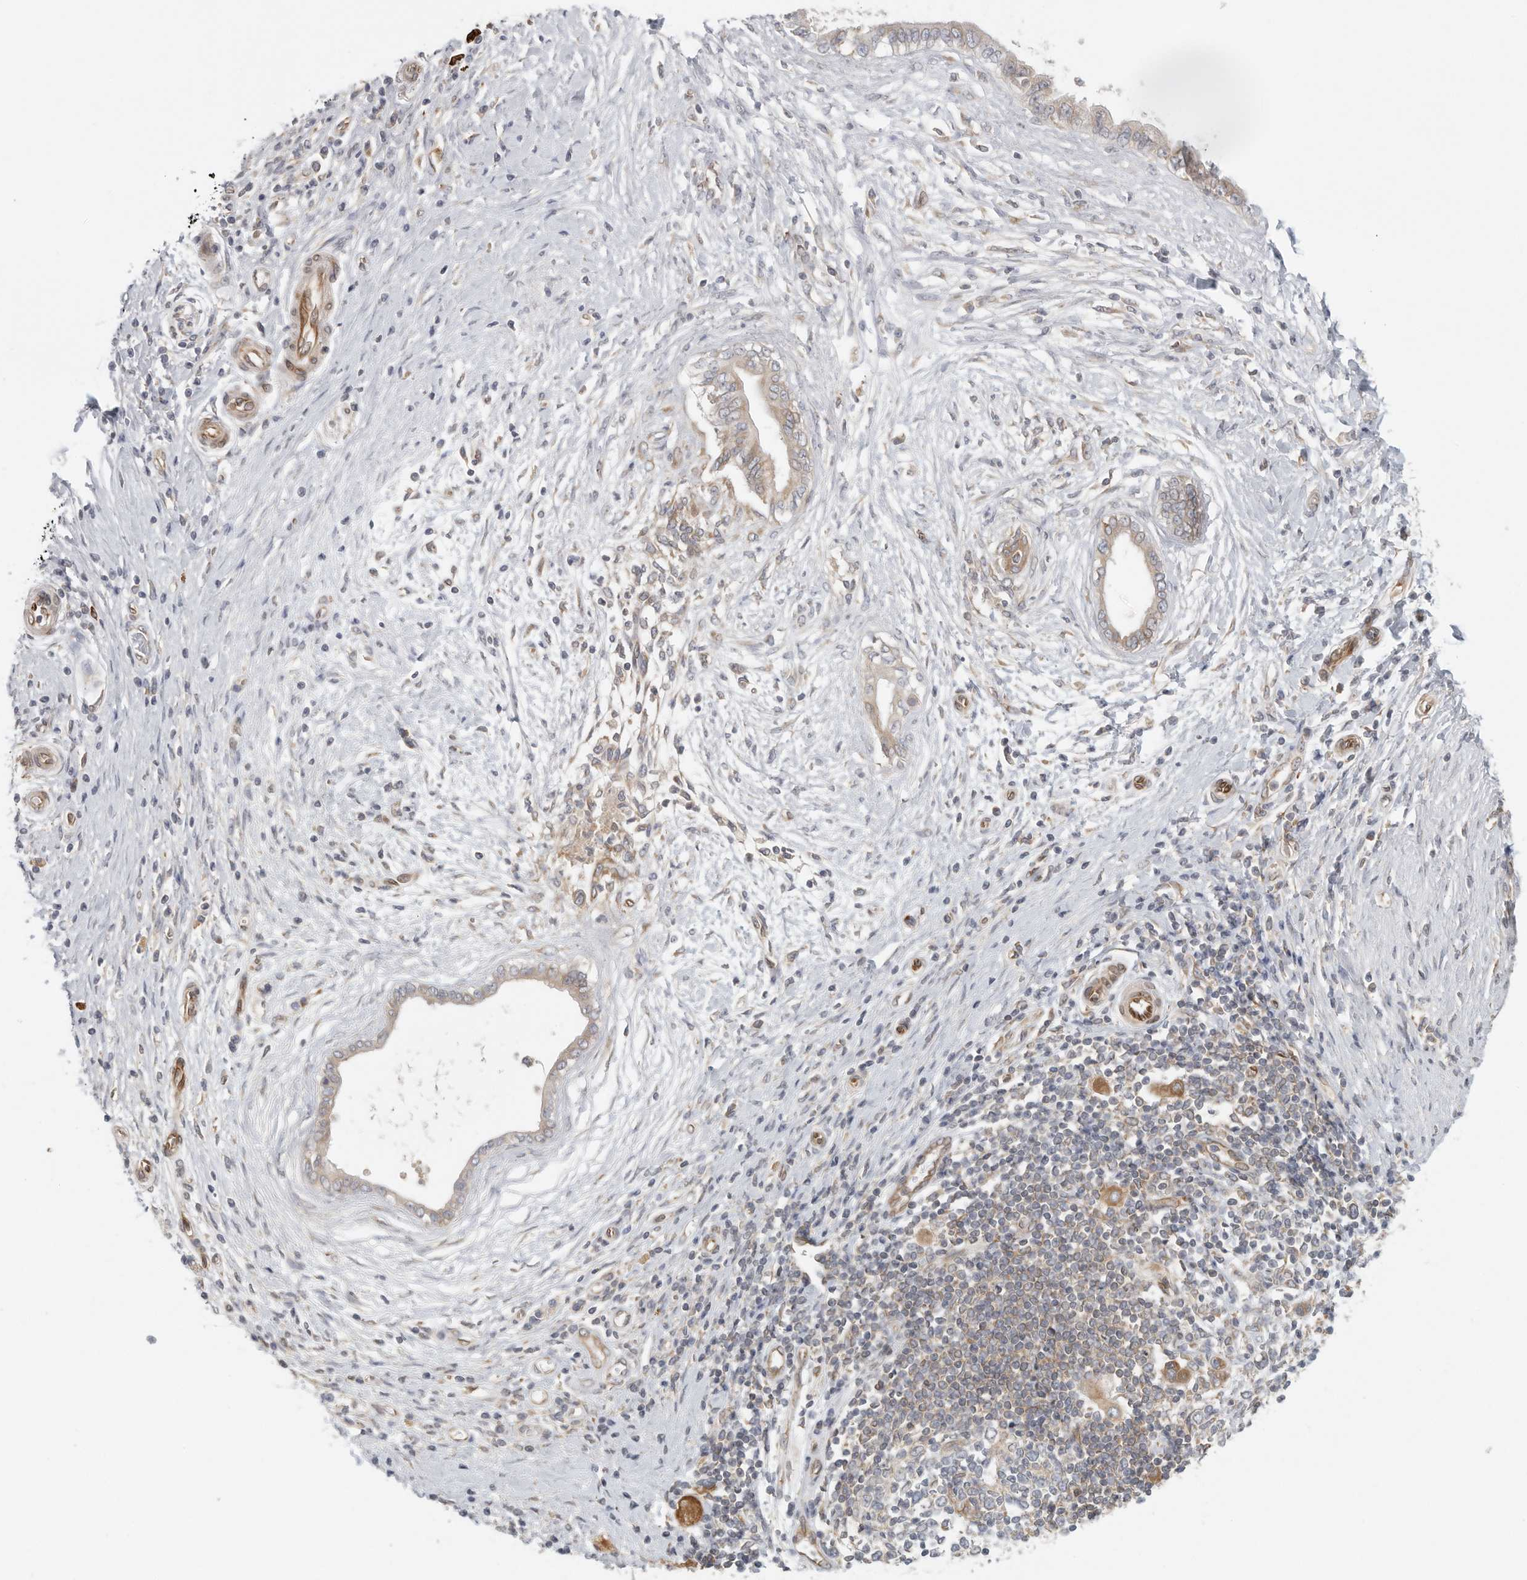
{"staining": {"intensity": "moderate", "quantity": "25%-75%", "location": "cytoplasmic/membranous"}, "tissue": "pancreatic cancer", "cell_type": "Tumor cells", "image_type": "cancer", "snomed": [{"axis": "morphology", "description": "Adenocarcinoma, NOS"}, {"axis": "topography", "description": "Pancreas"}], "caption": "A medium amount of moderate cytoplasmic/membranous expression is identified in approximately 25%-75% of tumor cells in pancreatic cancer tissue.", "gene": "BCAP29", "patient": {"sex": "female", "age": 72}}